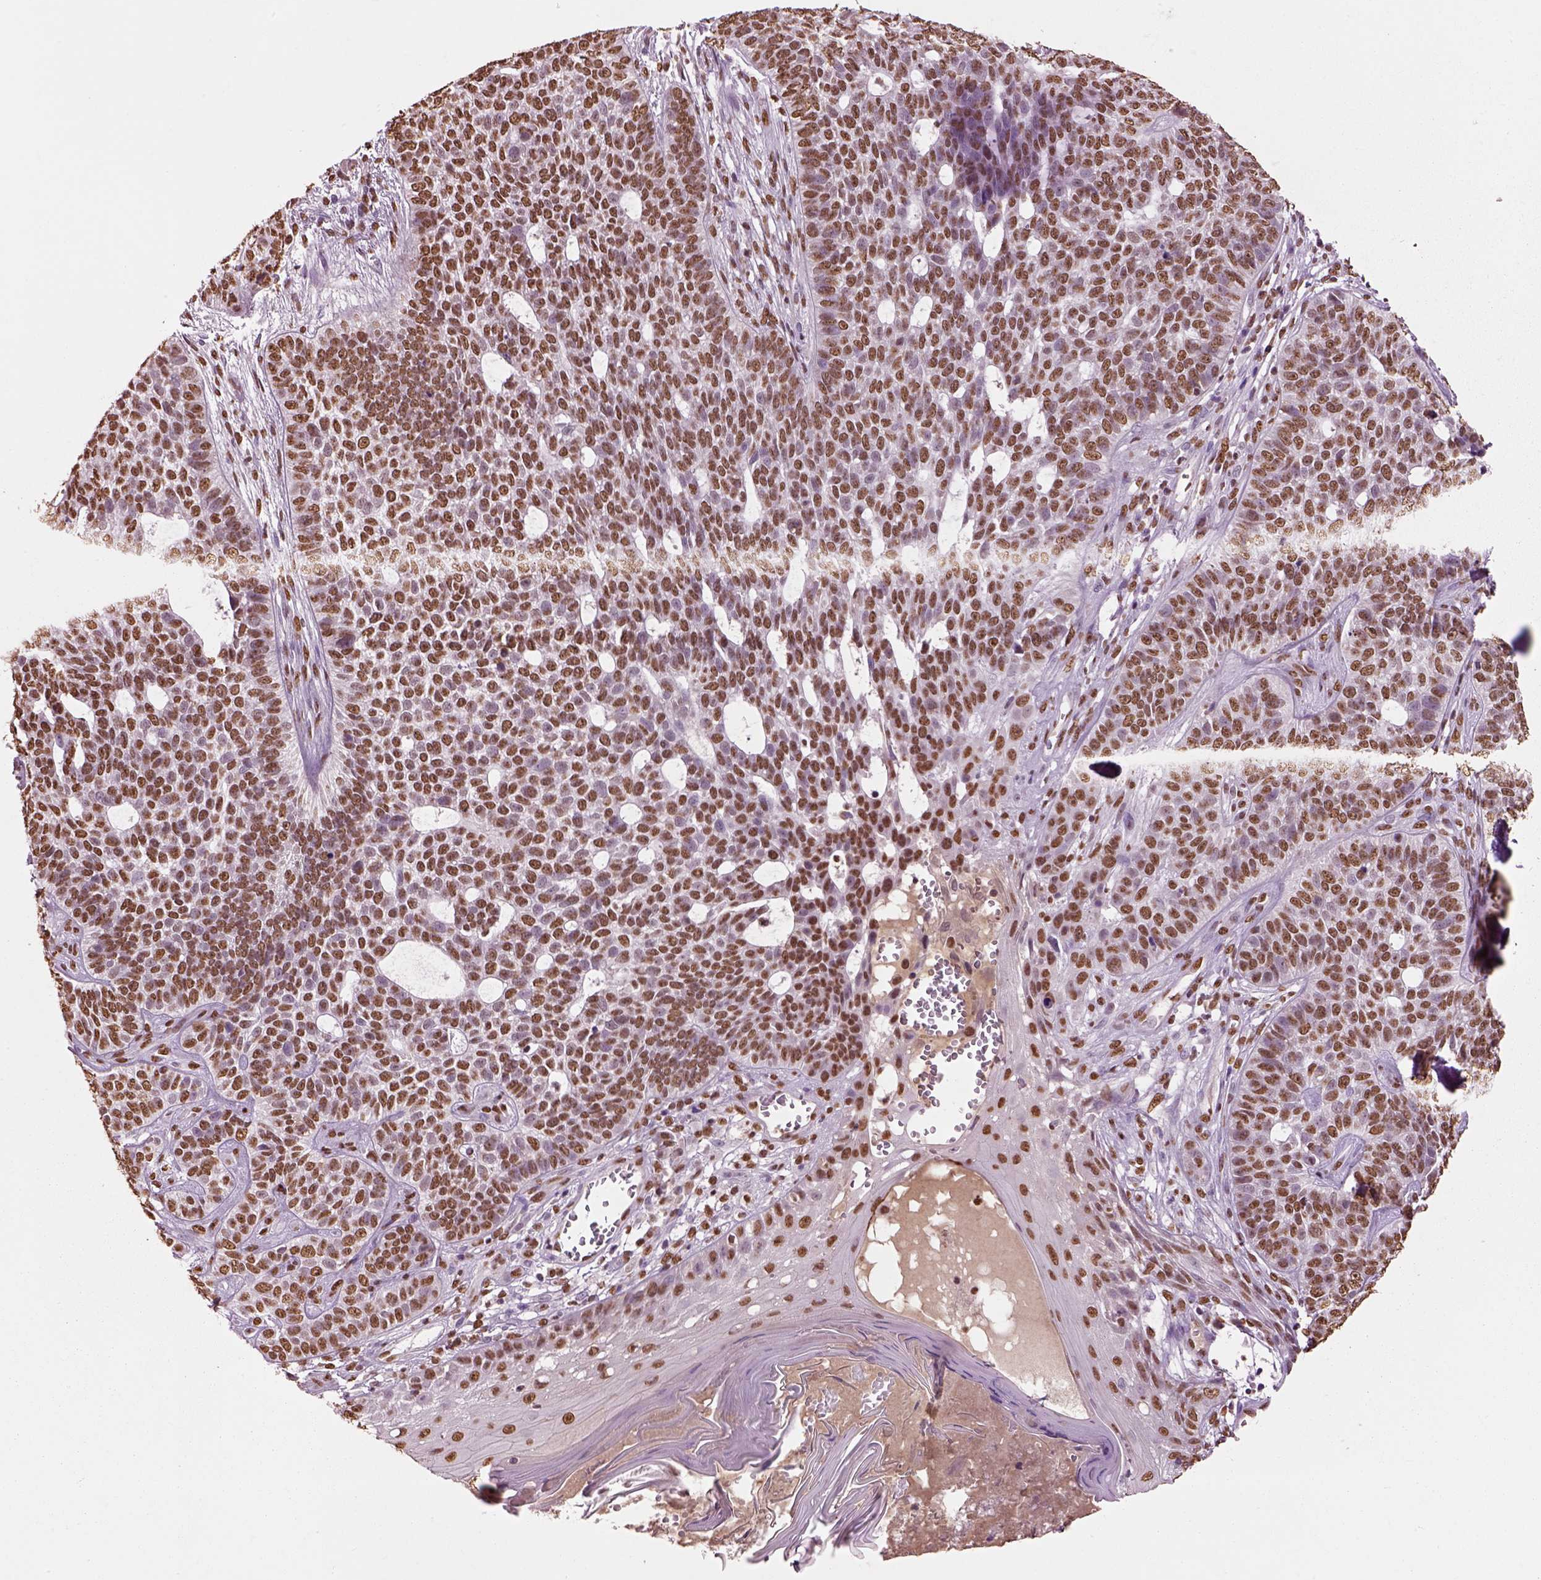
{"staining": {"intensity": "moderate", "quantity": ">75%", "location": "nuclear"}, "tissue": "skin cancer", "cell_type": "Tumor cells", "image_type": "cancer", "snomed": [{"axis": "morphology", "description": "Basal cell carcinoma"}, {"axis": "topography", "description": "Skin"}], "caption": "About >75% of tumor cells in skin cancer exhibit moderate nuclear protein positivity as visualized by brown immunohistochemical staining.", "gene": "DDX3X", "patient": {"sex": "female", "age": 69}}